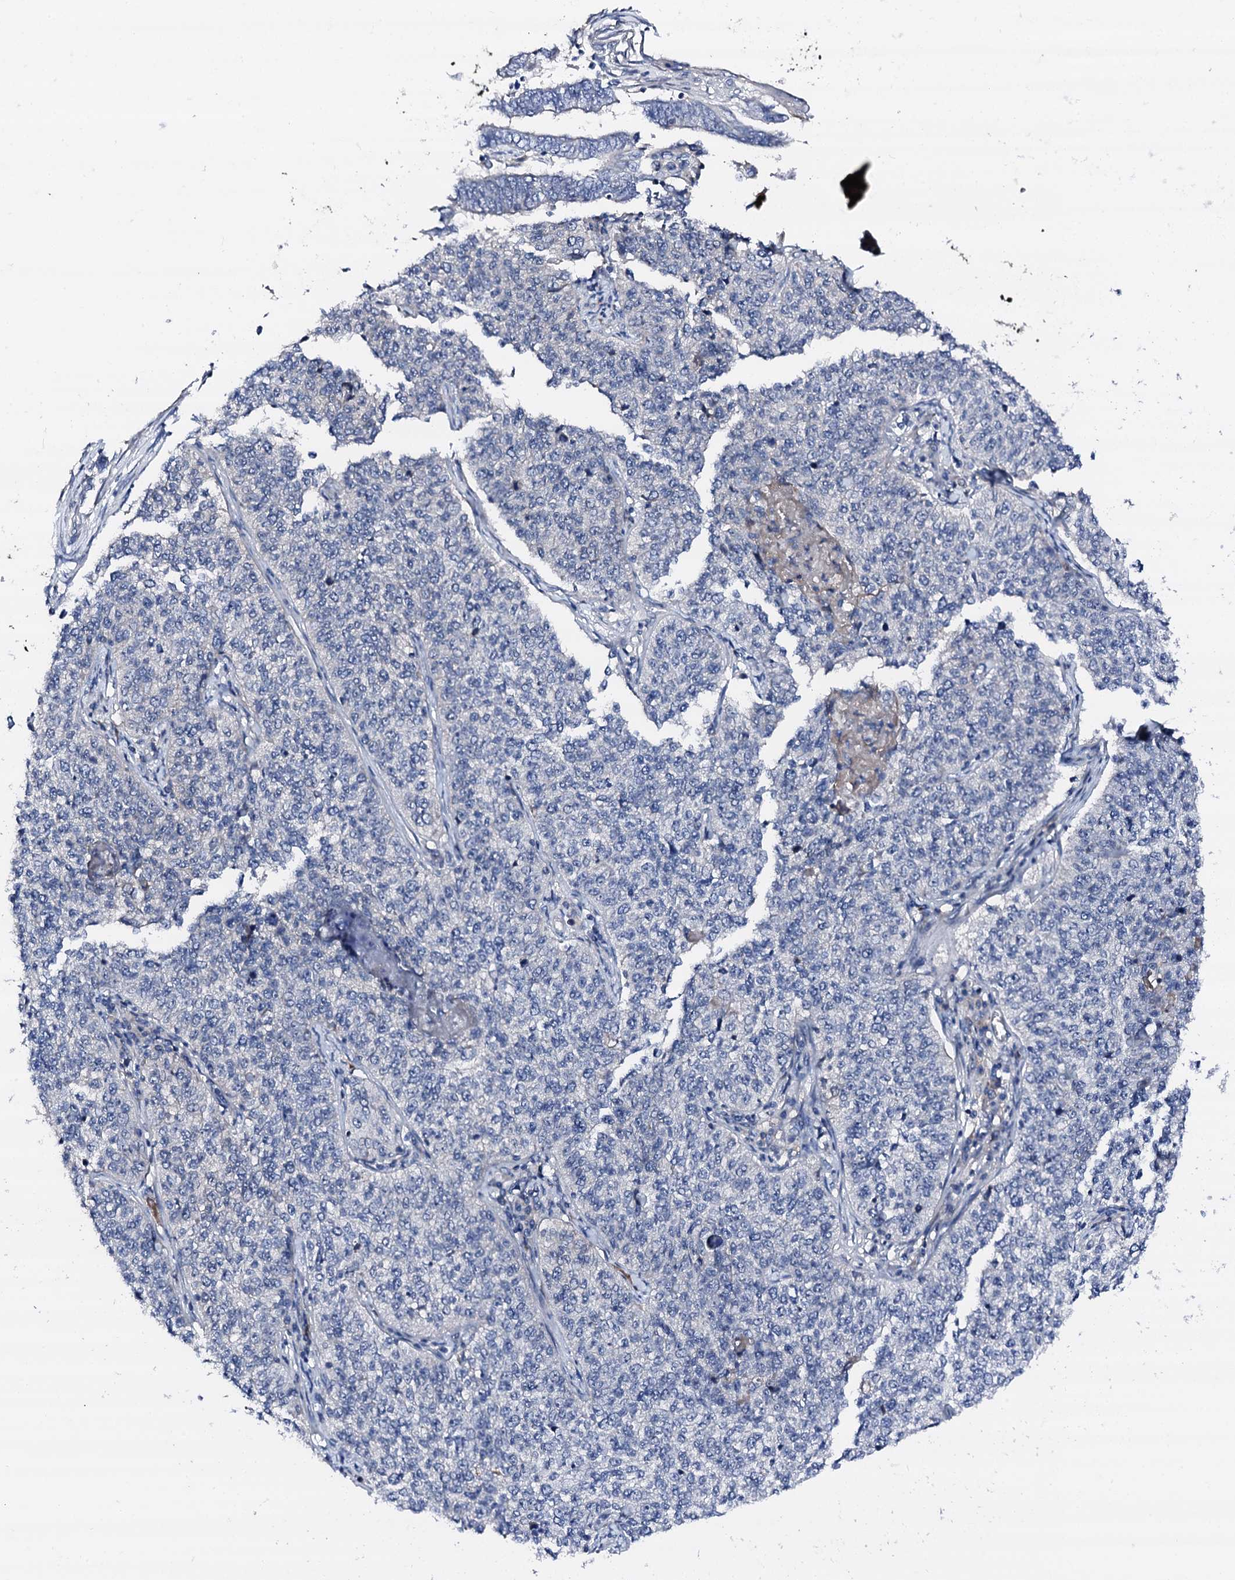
{"staining": {"intensity": "negative", "quantity": "none", "location": "none"}, "tissue": "cervical cancer", "cell_type": "Tumor cells", "image_type": "cancer", "snomed": [{"axis": "morphology", "description": "Squamous cell carcinoma, NOS"}, {"axis": "topography", "description": "Cervix"}], "caption": "DAB (3,3'-diaminobenzidine) immunohistochemical staining of human cervical cancer exhibits no significant staining in tumor cells.", "gene": "TRAFD1", "patient": {"sex": "female", "age": 35}}